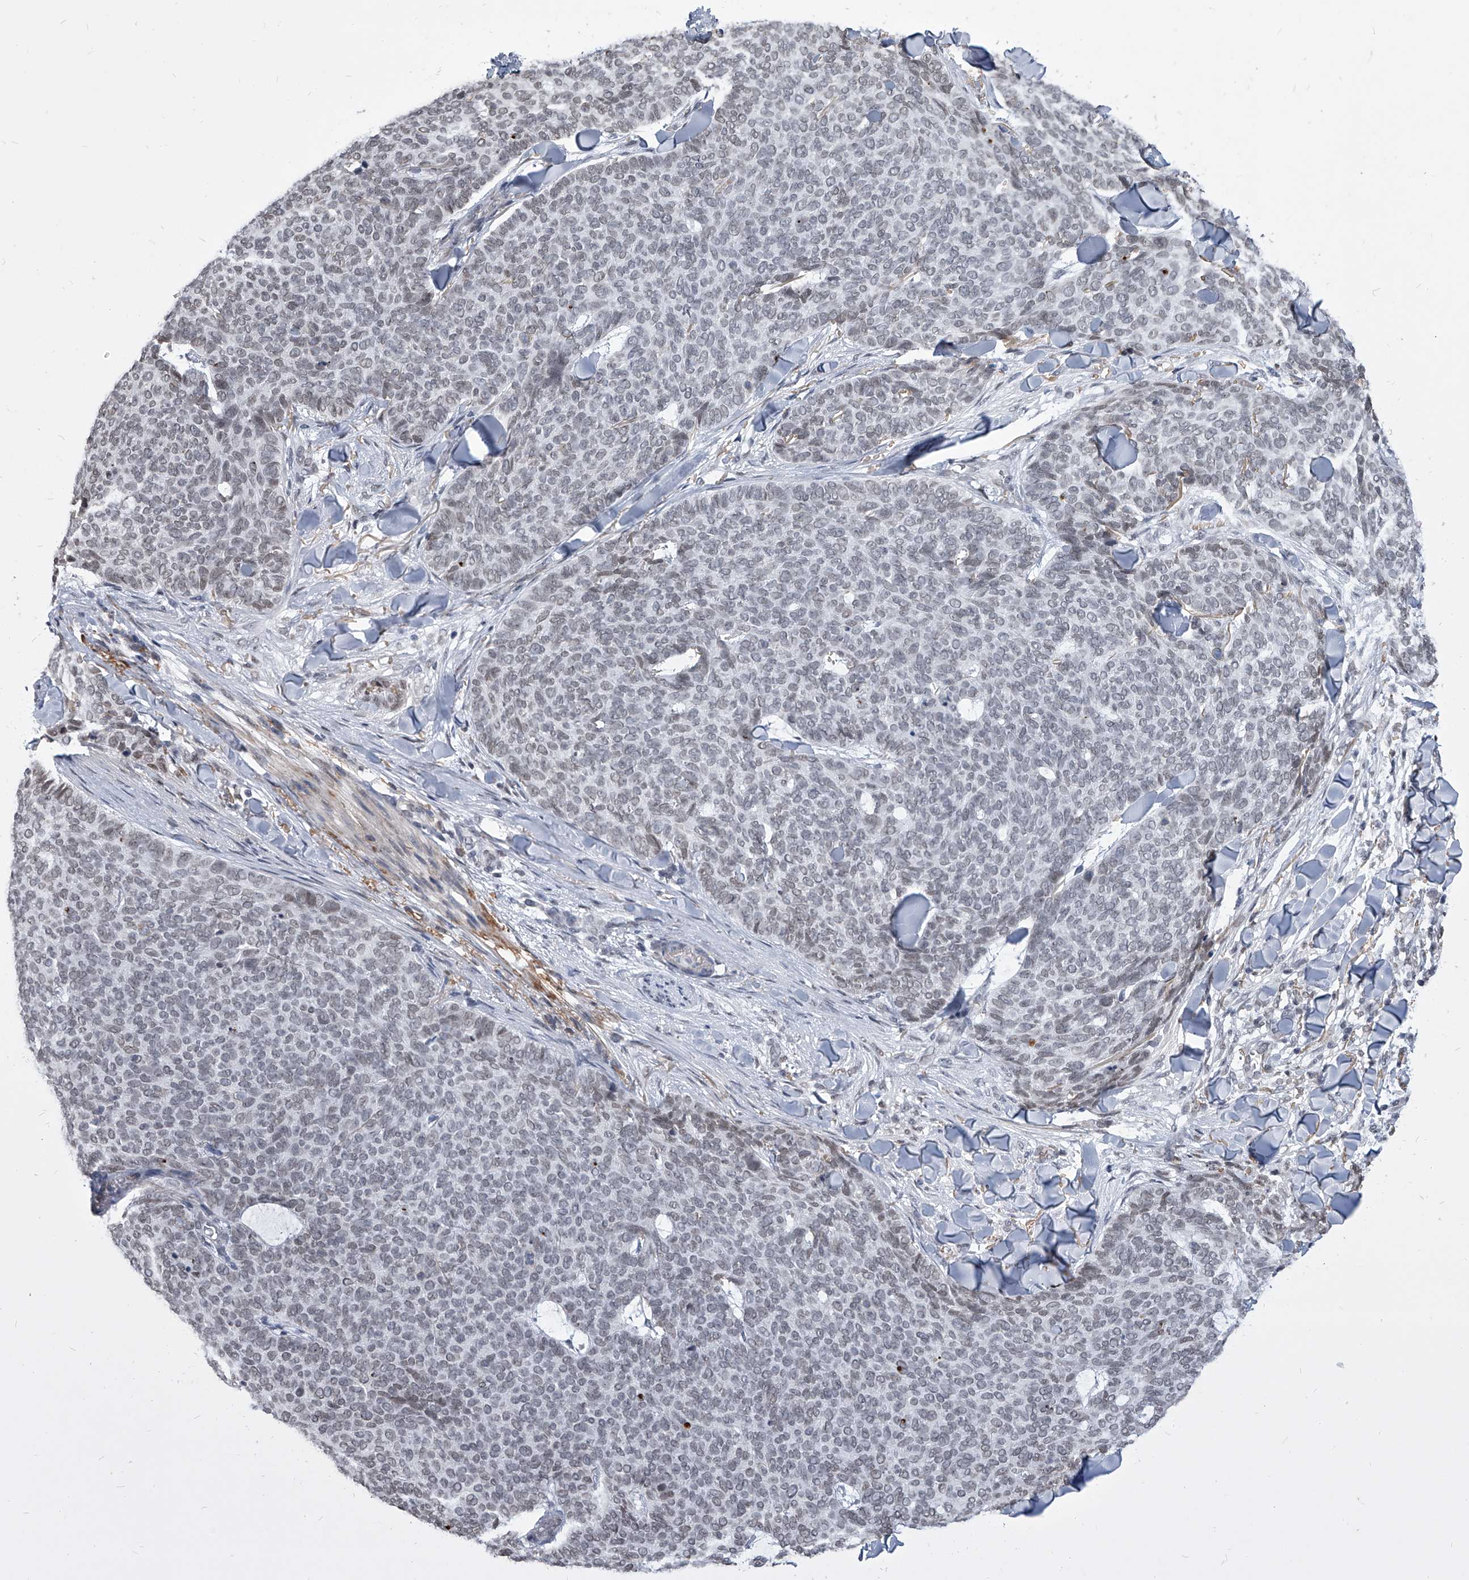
{"staining": {"intensity": "weak", "quantity": "<25%", "location": "nuclear"}, "tissue": "skin cancer", "cell_type": "Tumor cells", "image_type": "cancer", "snomed": [{"axis": "morphology", "description": "Normal tissue, NOS"}, {"axis": "morphology", "description": "Basal cell carcinoma"}, {"axis": "topography", "description": "Skin"}], "caption": "Tumor cells show no significant staining in skin basal cell carcinoma.", "gene": "PPIL4", "patient": {"sex": "male", "age": 50}}